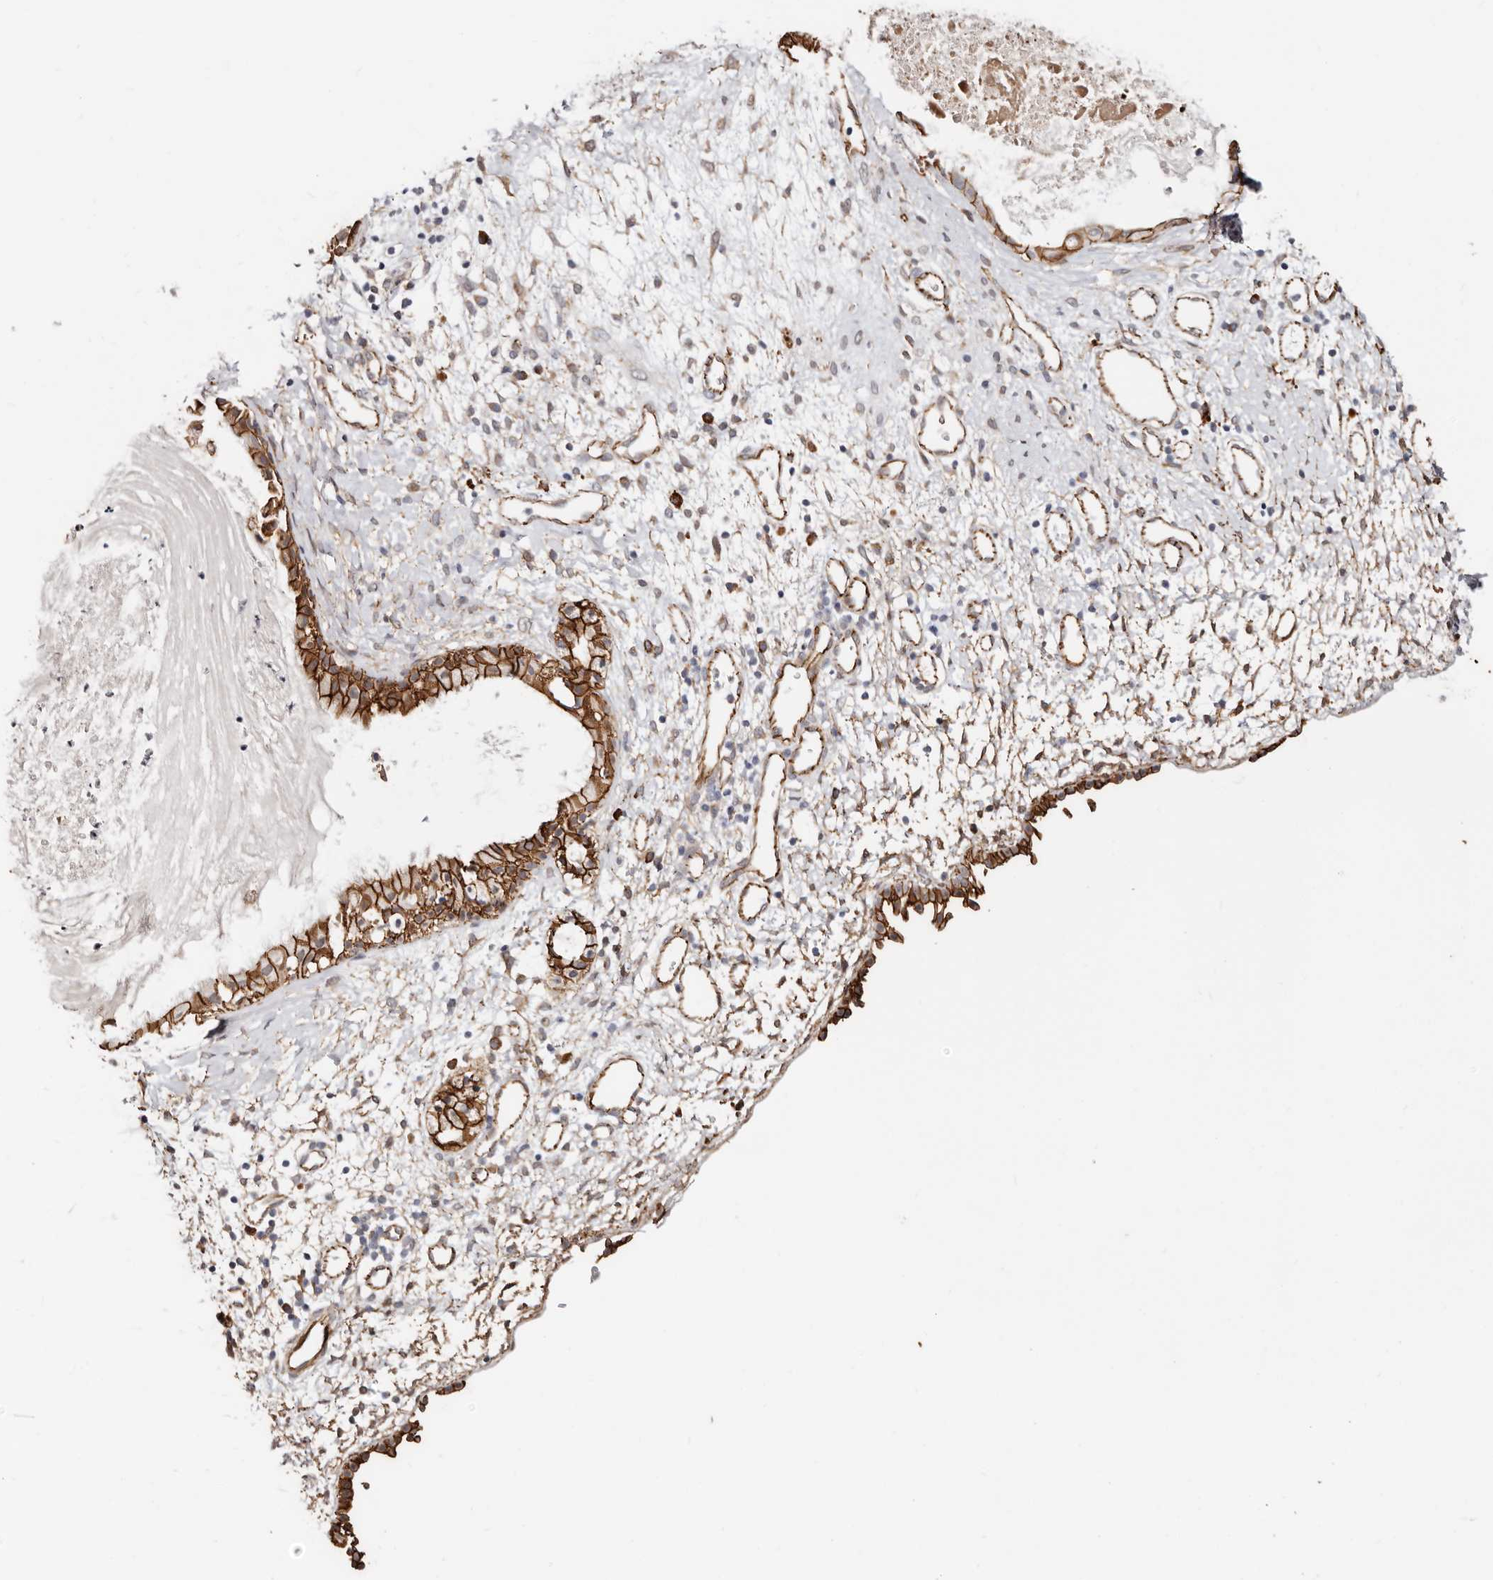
{"staining": {"intensity": "strong", "quantity": ">75%", "location": "cytoplasmic/membranous"}, "tissue": "nasopharynx", "cell_type": "Respiratory epithelial cells", "image_type": "normal", "snomed": [{"axis": "morphology", "description": "Normal tissue, NOS"}, {"axis": "topography", "description": "Nasopharynx"}], "caption": "A micrograph of human nasopharynx stained for a protein displays strong cytoplasmic/membranous brown staining in respiratory epithelial cells. (DAB (3,3'-diaminobenzidine) IHC with brightfield microscopy, high magnification).", "gene": "CTNNB1", "patient": {"sex": "male", "age": 22}}